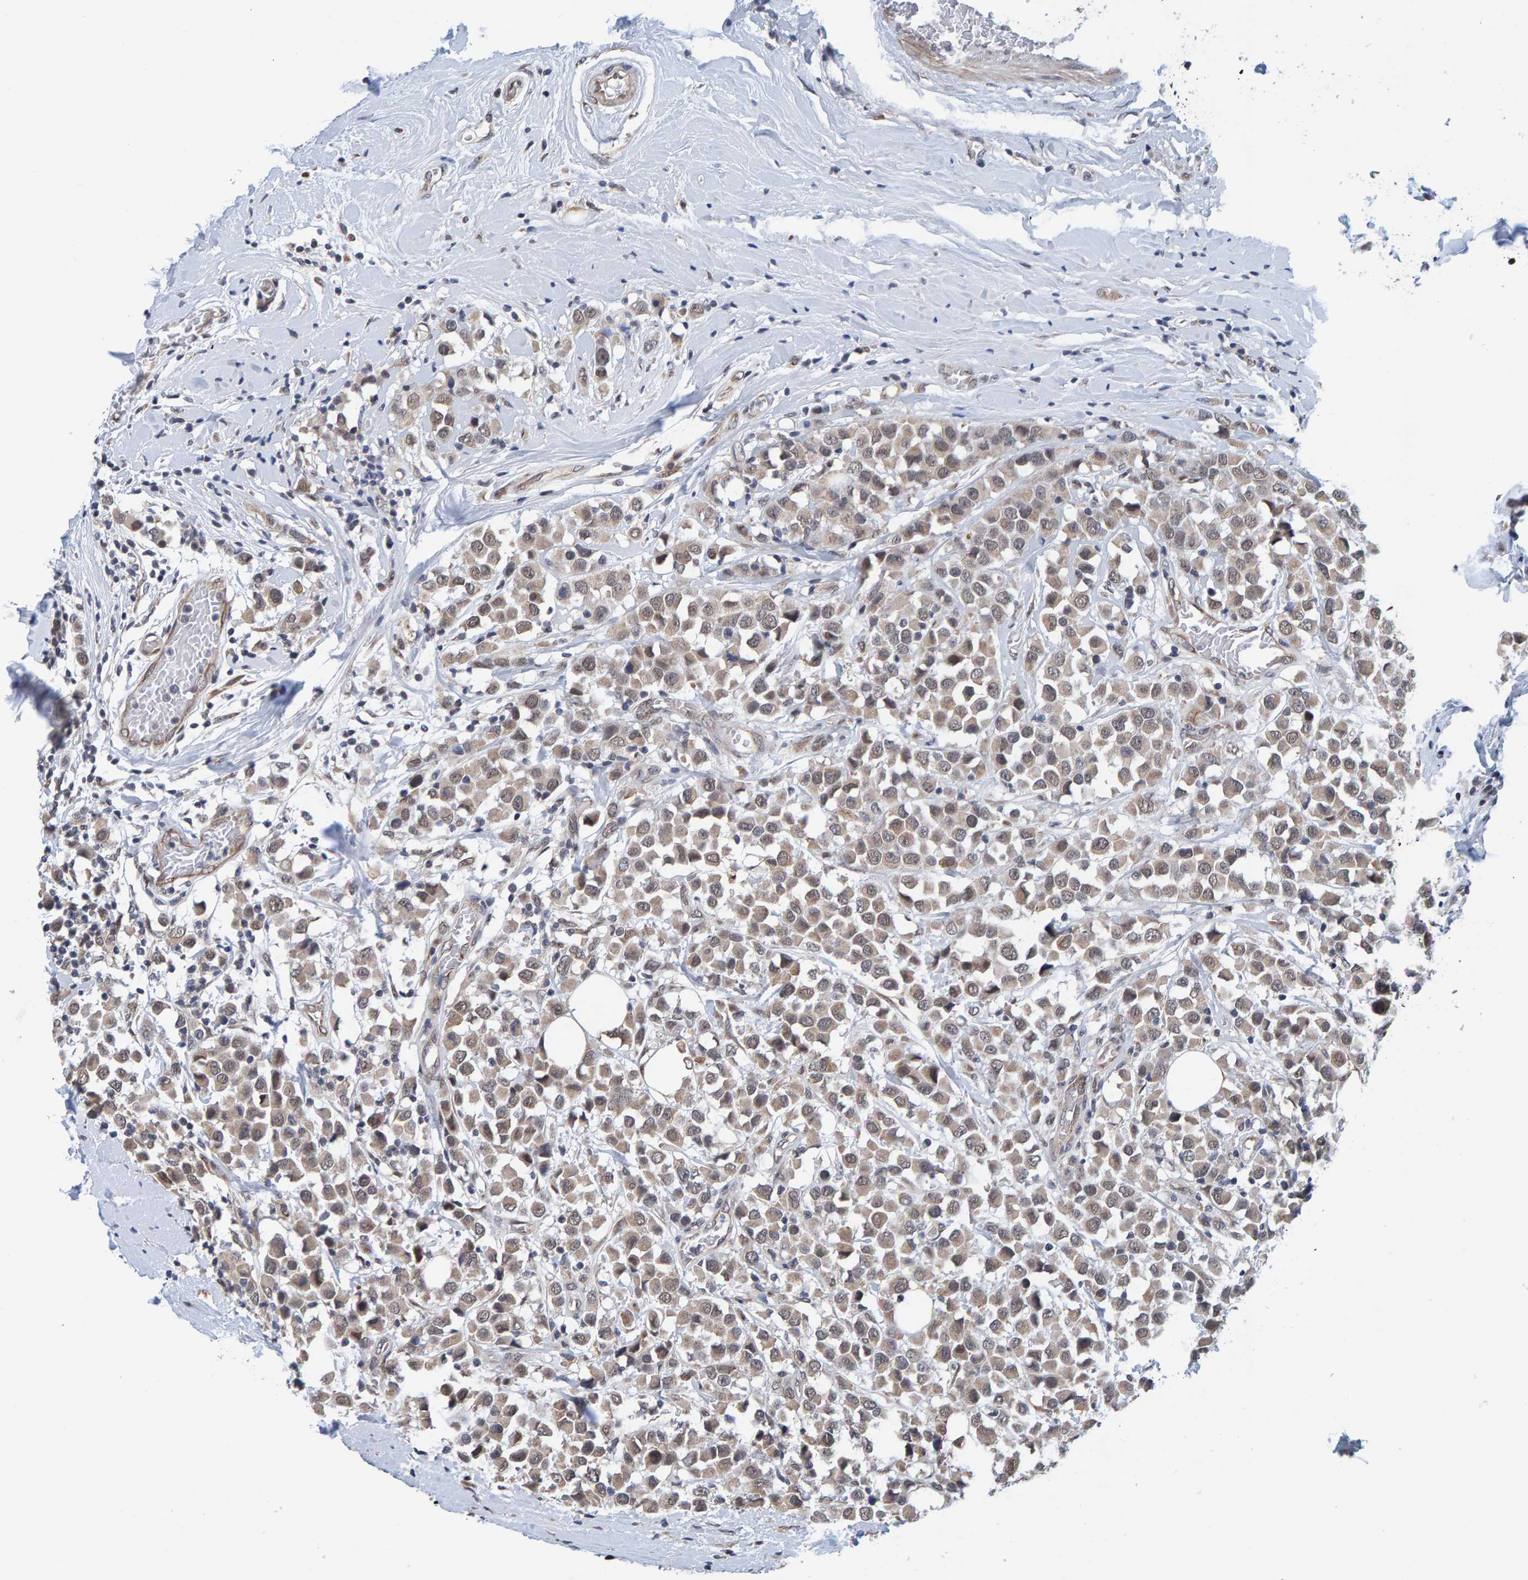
{"staining": {"intensity": "weak", "quantity": ">75%", "location": "cytoplasmic/membranous"}, "tissue": "breast cancer", "cell_type": "Tumor cells", "image_type": "cancer", "snomed": [{"axis": "morphology", "description": "Duct carcinoma"}, {"axis": "topography", "description": "Breast"}], "caption": "The image demonstrates a brown stain indicating the presence of a protein in the cytoplasmic/membranous of tumor cells in breast cancer.", "gene": "SCRN2", "patient": {"sex": "female", "age": 61}}